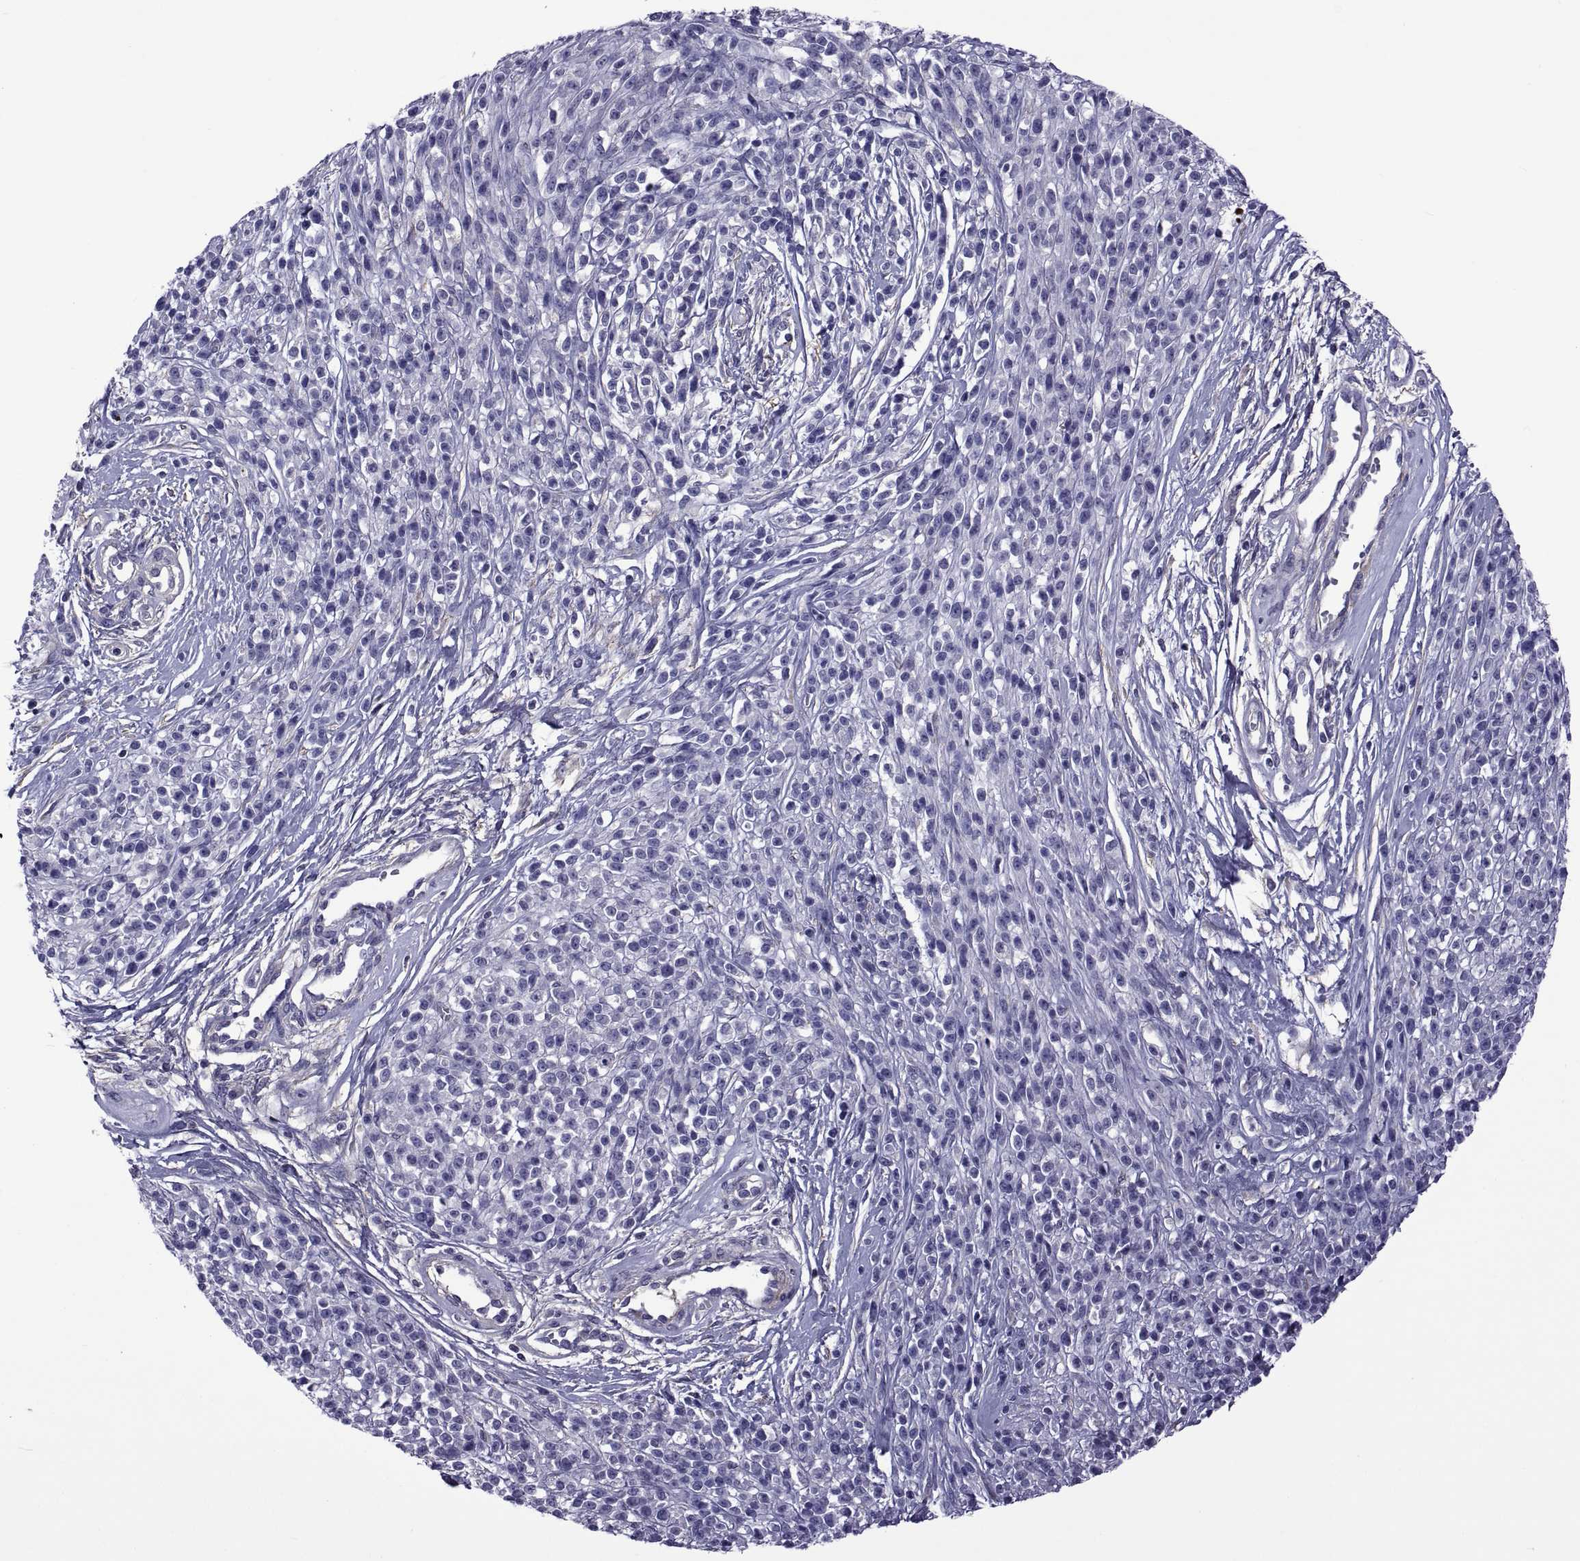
{"staining": {"intensity": "negative", "quantity": "none", "location": "none"}, "tissue": "melanoma", "cell_type": "Tumor cells", "image_type": "cancer", "snomed": [{"axis": "morphology", "description": "Malignant melanoma, NOS"}, {"axis": "topography", "description": "Skin"}, {"axis": "topography", "description": "Skin of trunk"}], "caption": "This is an immunohistochemistry photomicrograph of melanoma. There is no staining in tumor cells.", "gene": "TMC3", "patient": {"sex": "male", "age": 74}}